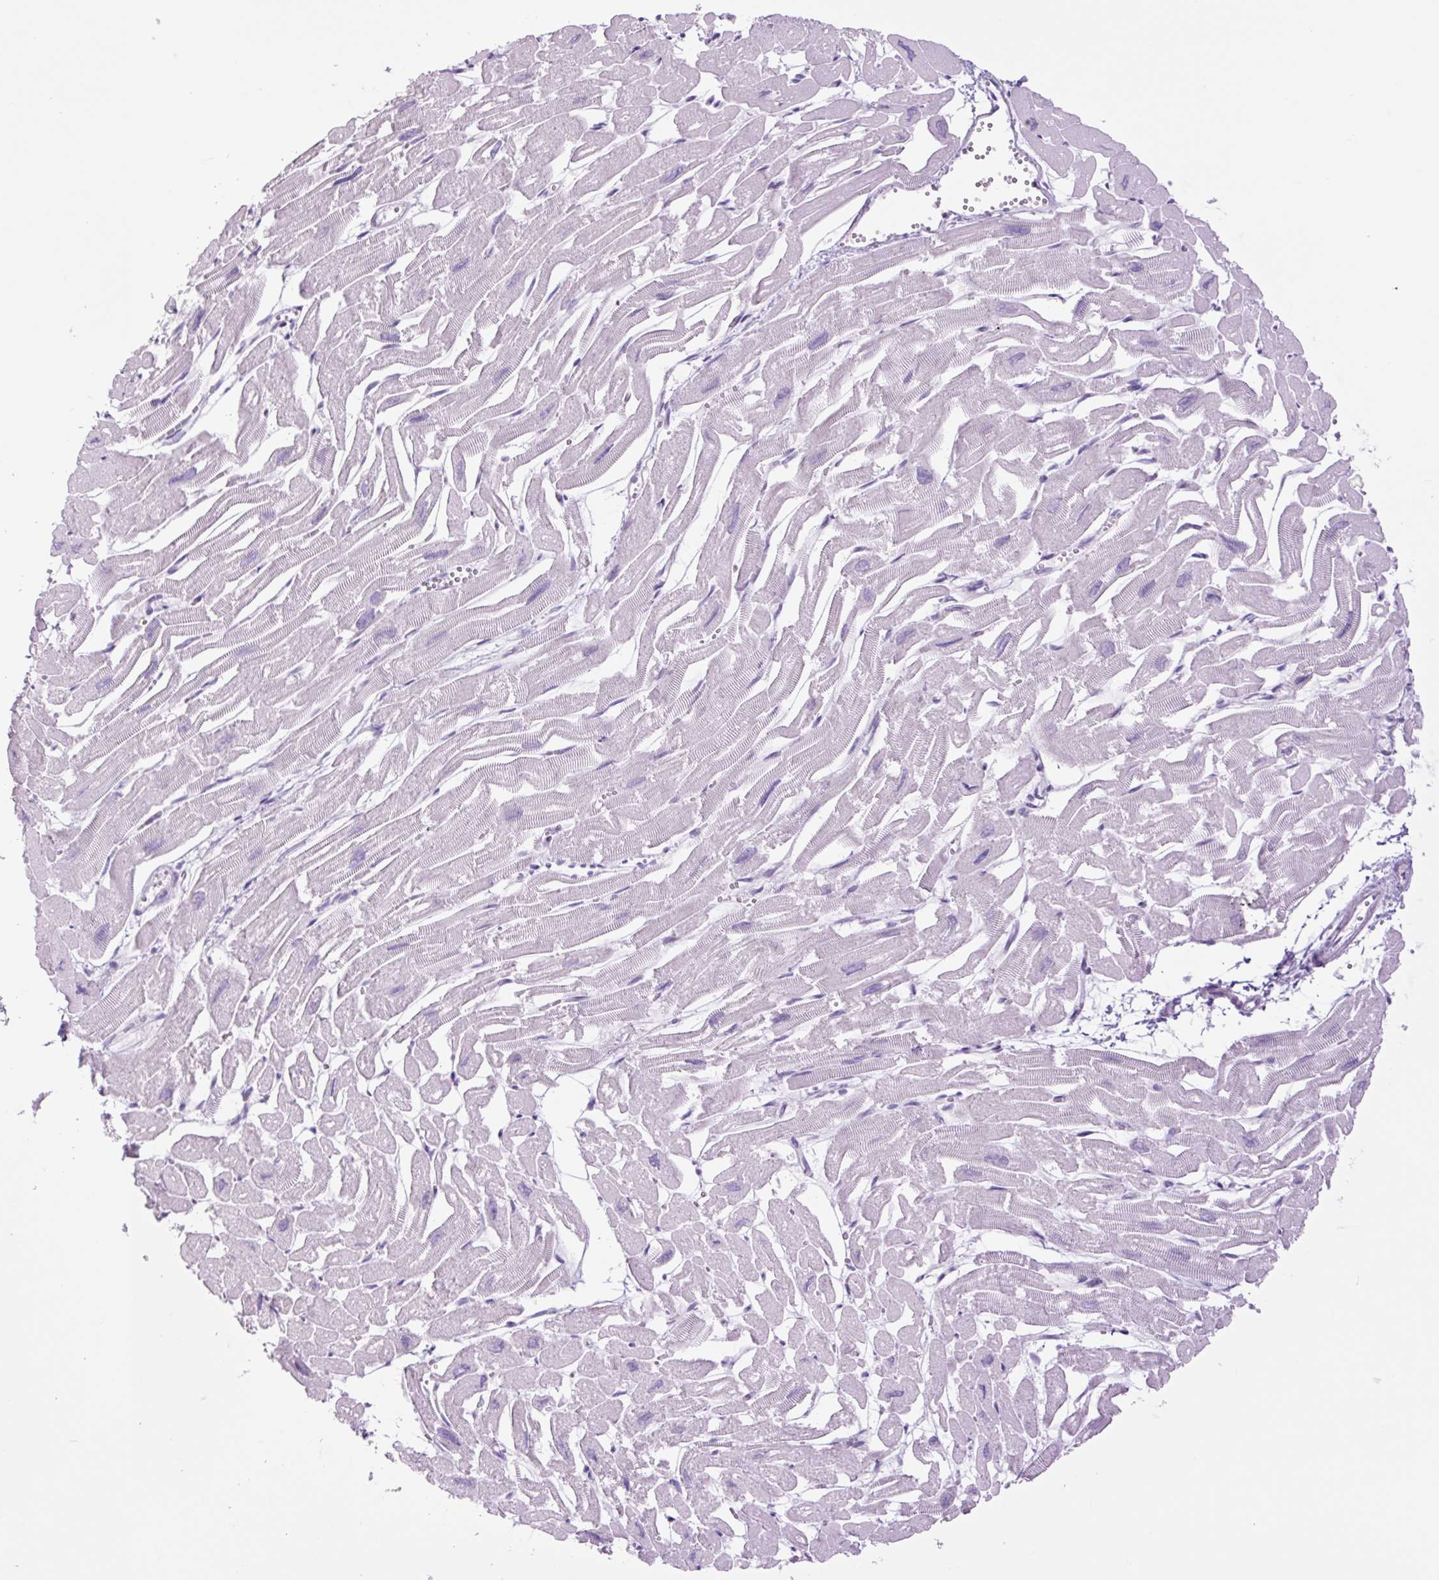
{"staining": {"intensity": "negative", "quantity": "none", "location": "none"}, "tissue": "heart muscle", "cell_type": "Cardiomyocytes", "image_type": "normal", "snomed": [{"axis": "morphology", "description": "Normal tissue, NOS"}, {"axis": "topography", "description": "Heart"}], "caption": "IHC of normal heart muscle displays no staining in cardiomyocytes. Nuclei are stained in blue.", "gene": "TFF2", "patient": {"sex": "male", "age": 54}}